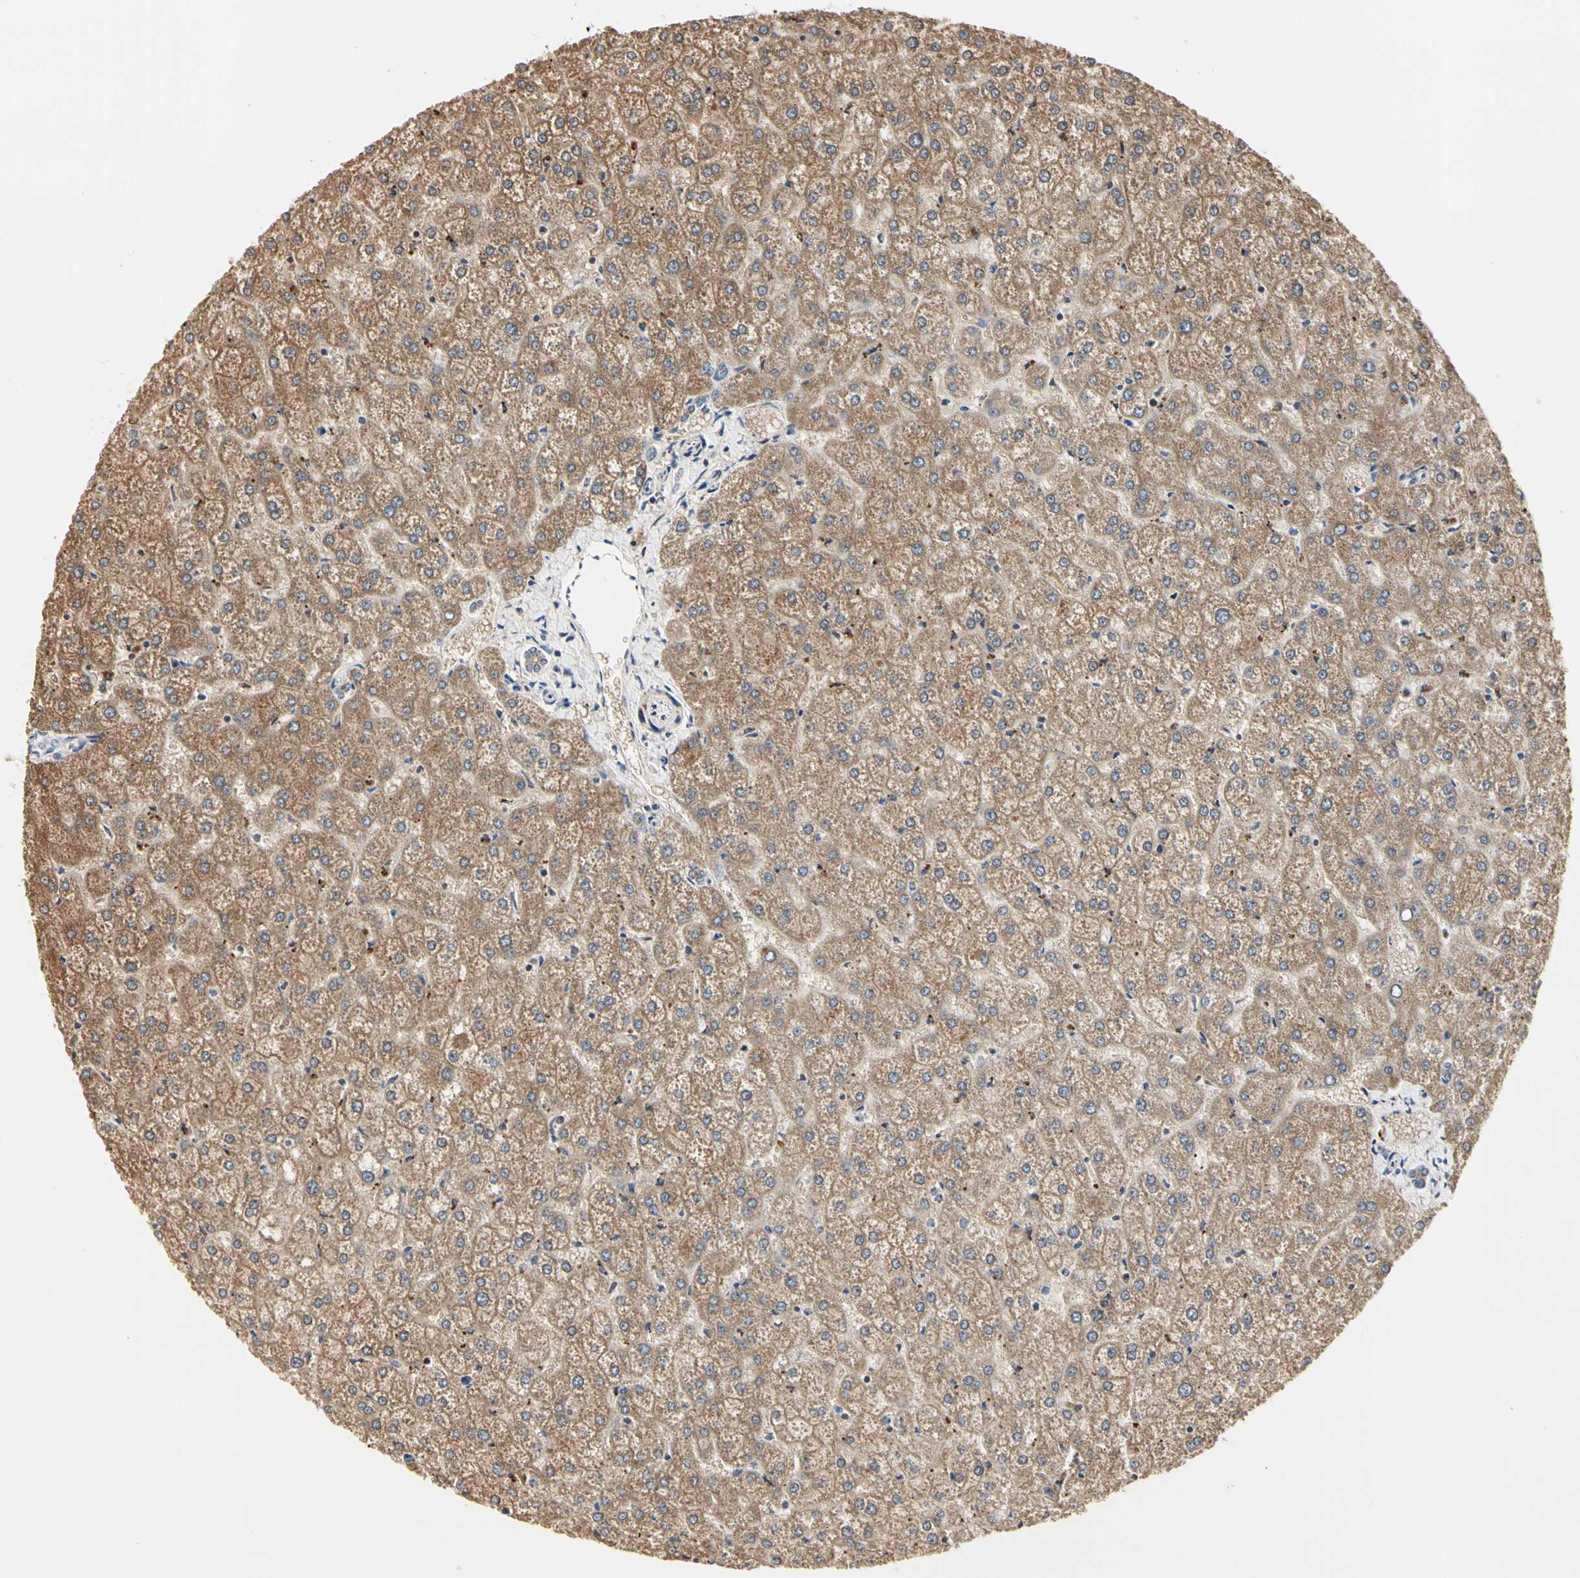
{"staining": {"intensity": "weak", "quantity": ">75%", "location": "cytoplasmic/membranous"}, "tissue": "liver", "cell_type": "Cholangiocytes", "image_type": "normal", "snomed": [{"axis": "morphology", "description": "Normal tissue, NOS"}, {"axis": "topography", "description": "Liver"}], "caption": "The image demonstrates staining of unremarkable liver, revealing weak cytoplasmic/membranous protein expression (brown color) within cholangiocytes.", "gene": "TSKU", "patient": {"sex": "female", "age": 32}}